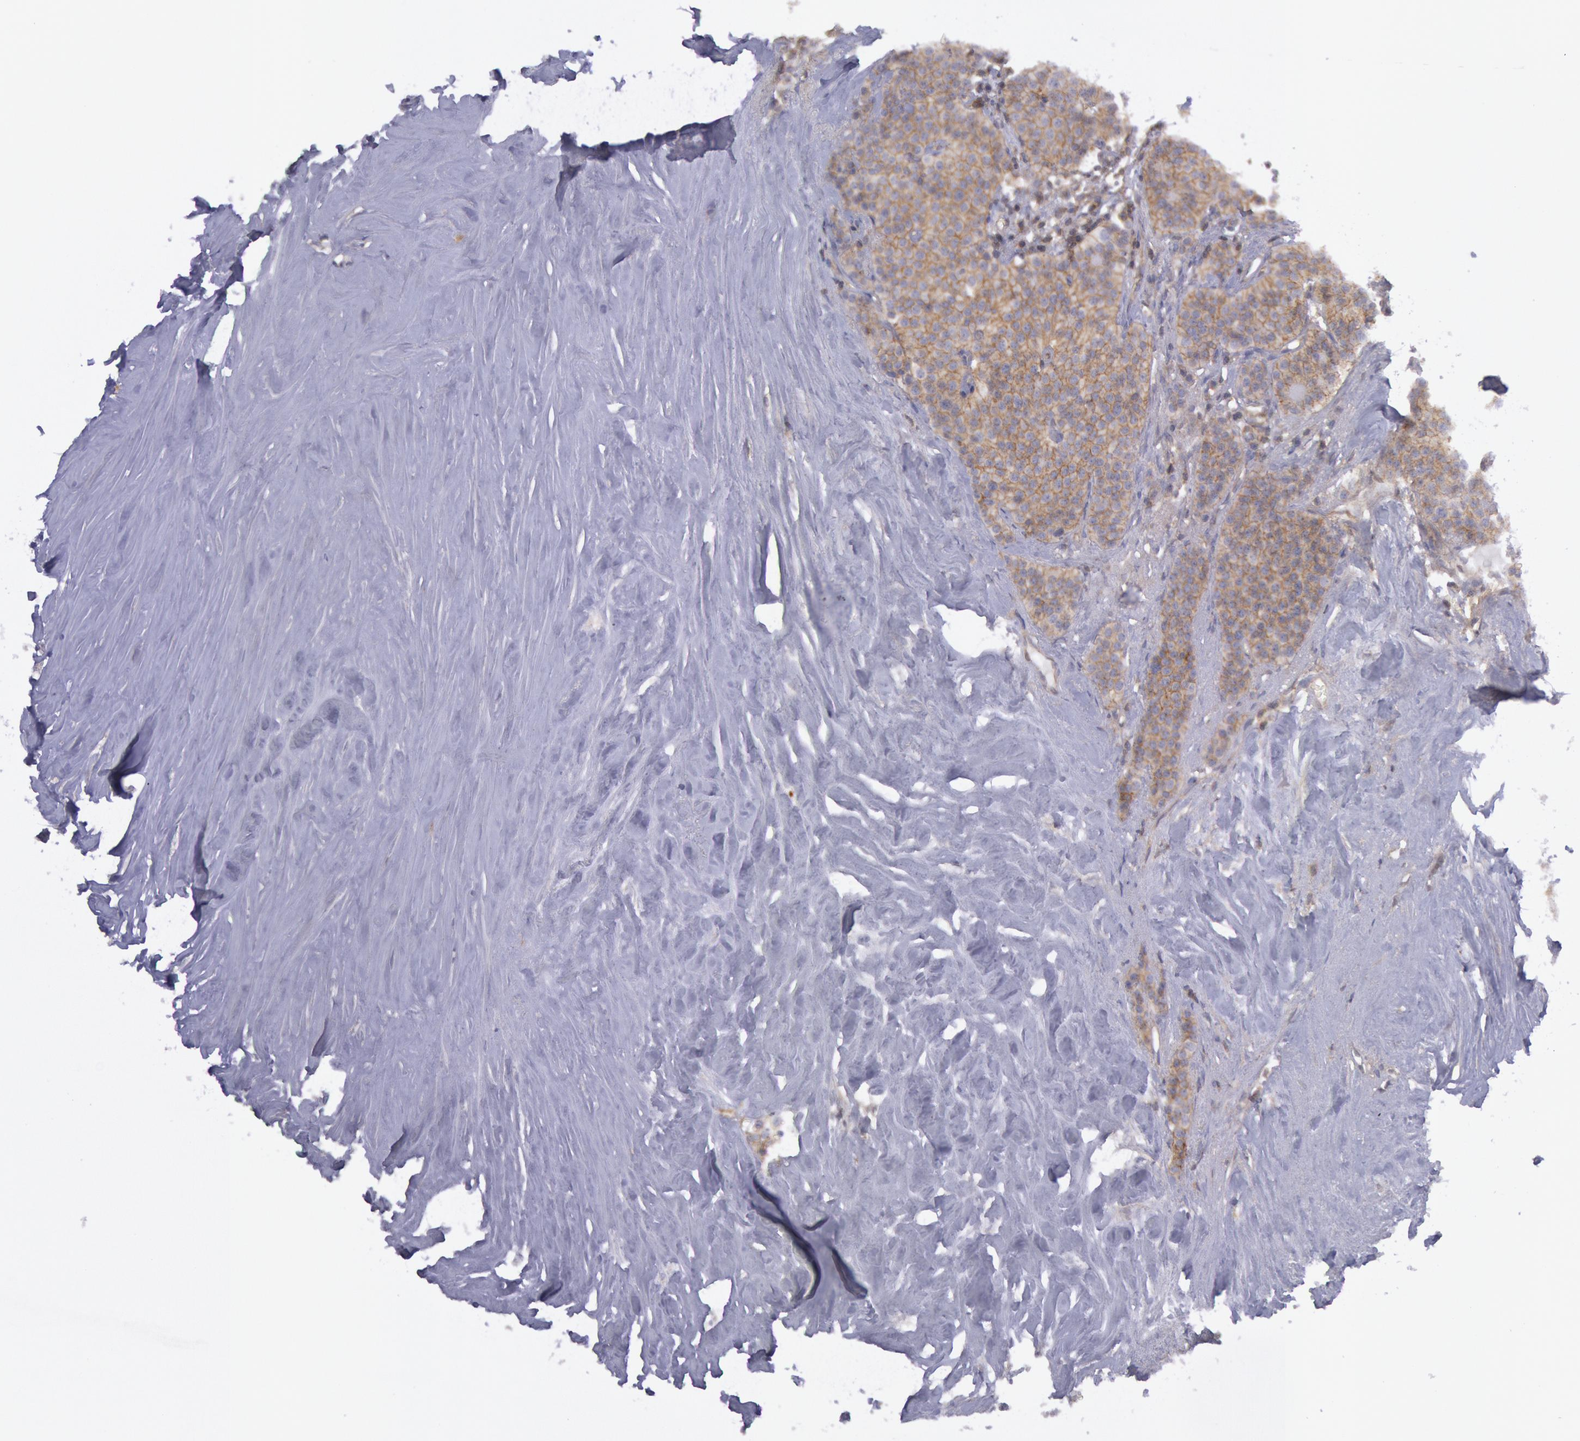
{"staining": {"intensity": "moderate", "quantity": ">75%", "location": "cytoplasmic/membranous"}, "tissue": "carcinoid", "cell_type": "Tumor cells", "image_type": "cancer", "snomed": [{"axis": "morphology", "description": "Carcinoid, malignant, NOS"}, {"axis": "topography", "description": "Small intestine"}], "caption": "Carcinoid tissue displays moderate cytoplasmic/membranous staining in about >75% of tumor cells, visualized by immunohistochemistry.", "gene": "STX4", "patient": {"sex": "male", "age": 63}}